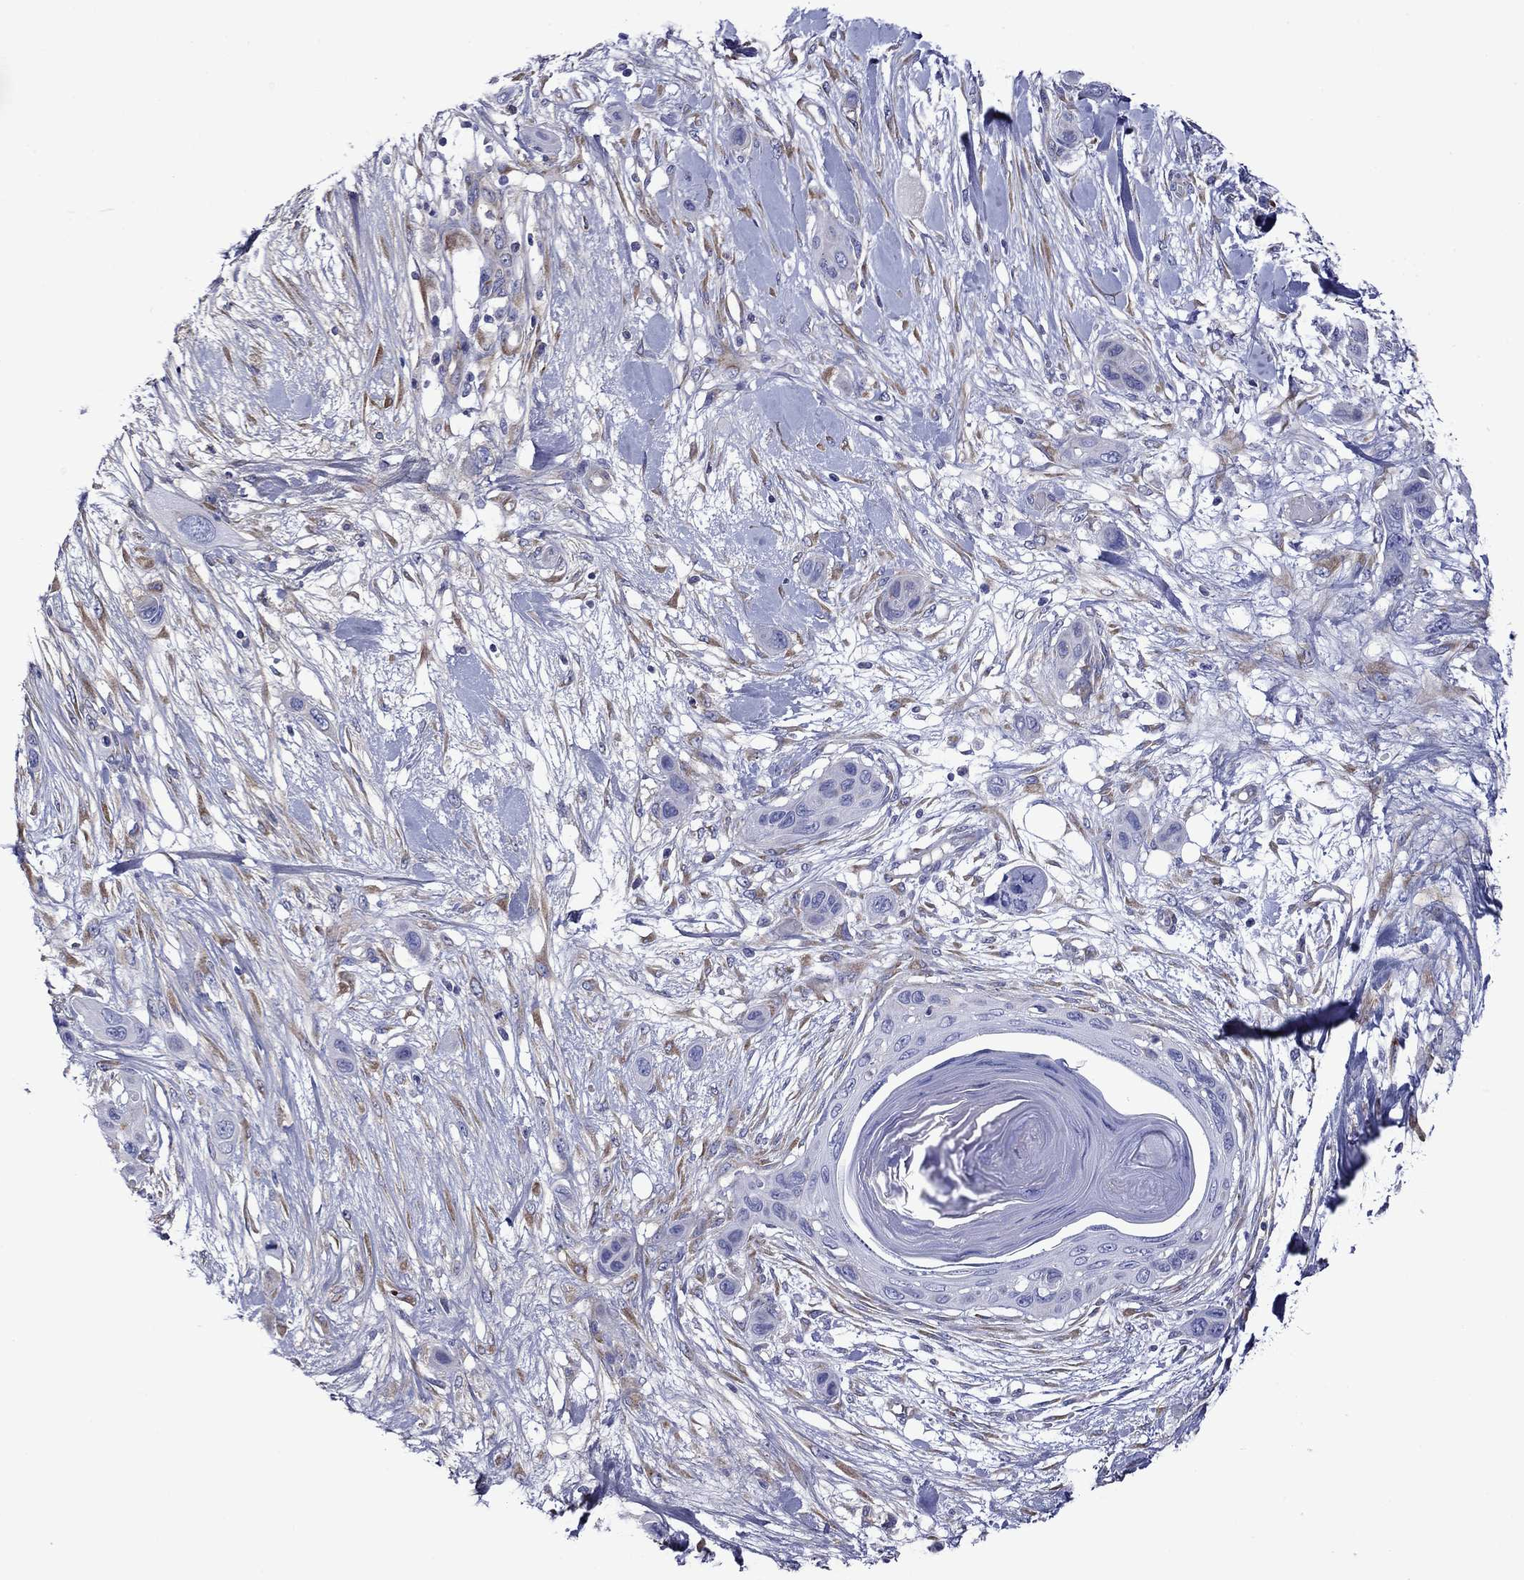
{"staining": {"intensity": "negative", "quantity": "none", "location": "none"}, "tissue": "skin cancer", "cell_type": "Tumor cells", "image_type": "cancer", "snomed": [{"axis": "morphology", "description": "Squamous cell carcinoma, NOS"}, {"axis": "topography", "description": "Skin"}], "caption": "IHC histopathology image of squamous cell carcinoma (skin) stained for a protein (brown), which exhibits no expression in tumor cells.", "gene": "HSPG2", "patient": {"sex": "male", "age": 79}}